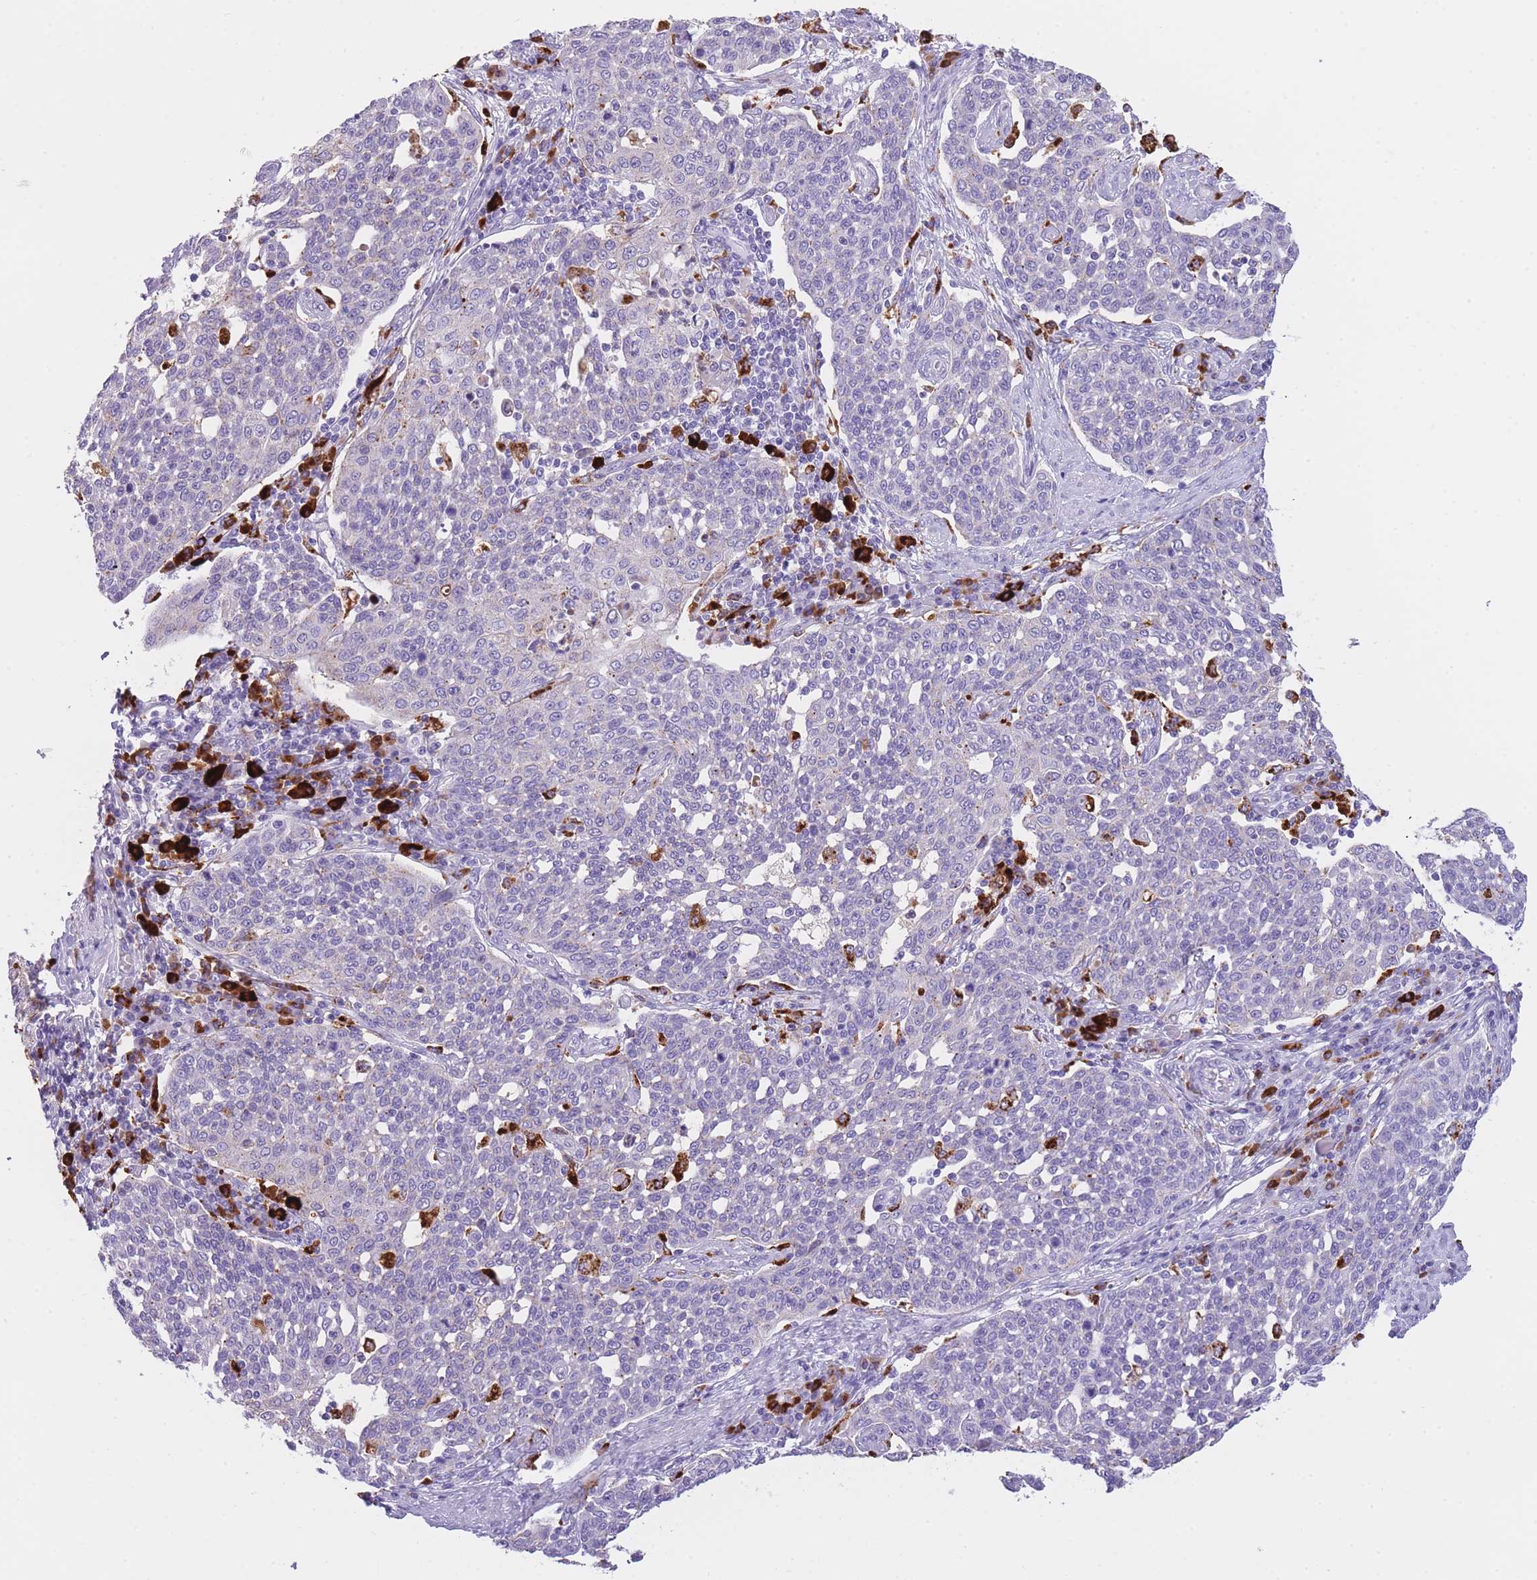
{"staining": {"intensity": "negative", "quantity": "none", "location": "none"}, "tissue": "cervical cancer", "cell_type": "Tumor cells", "image_type": "cancer", "snomed": [{"axis": "morphology", "description": "Squamous cell carcinoma, NOS"}, {"axis": "topography", "description": "Cervix"}], "caption": "DAB (3,3'-diaminobenzidine) immunohistochemical staining of squamous cell carcinoma (cervical) exhibits no significant staining in tumor cells.", "gene": "PLBD1", "patient": {"sex": "female", "age": 34}}